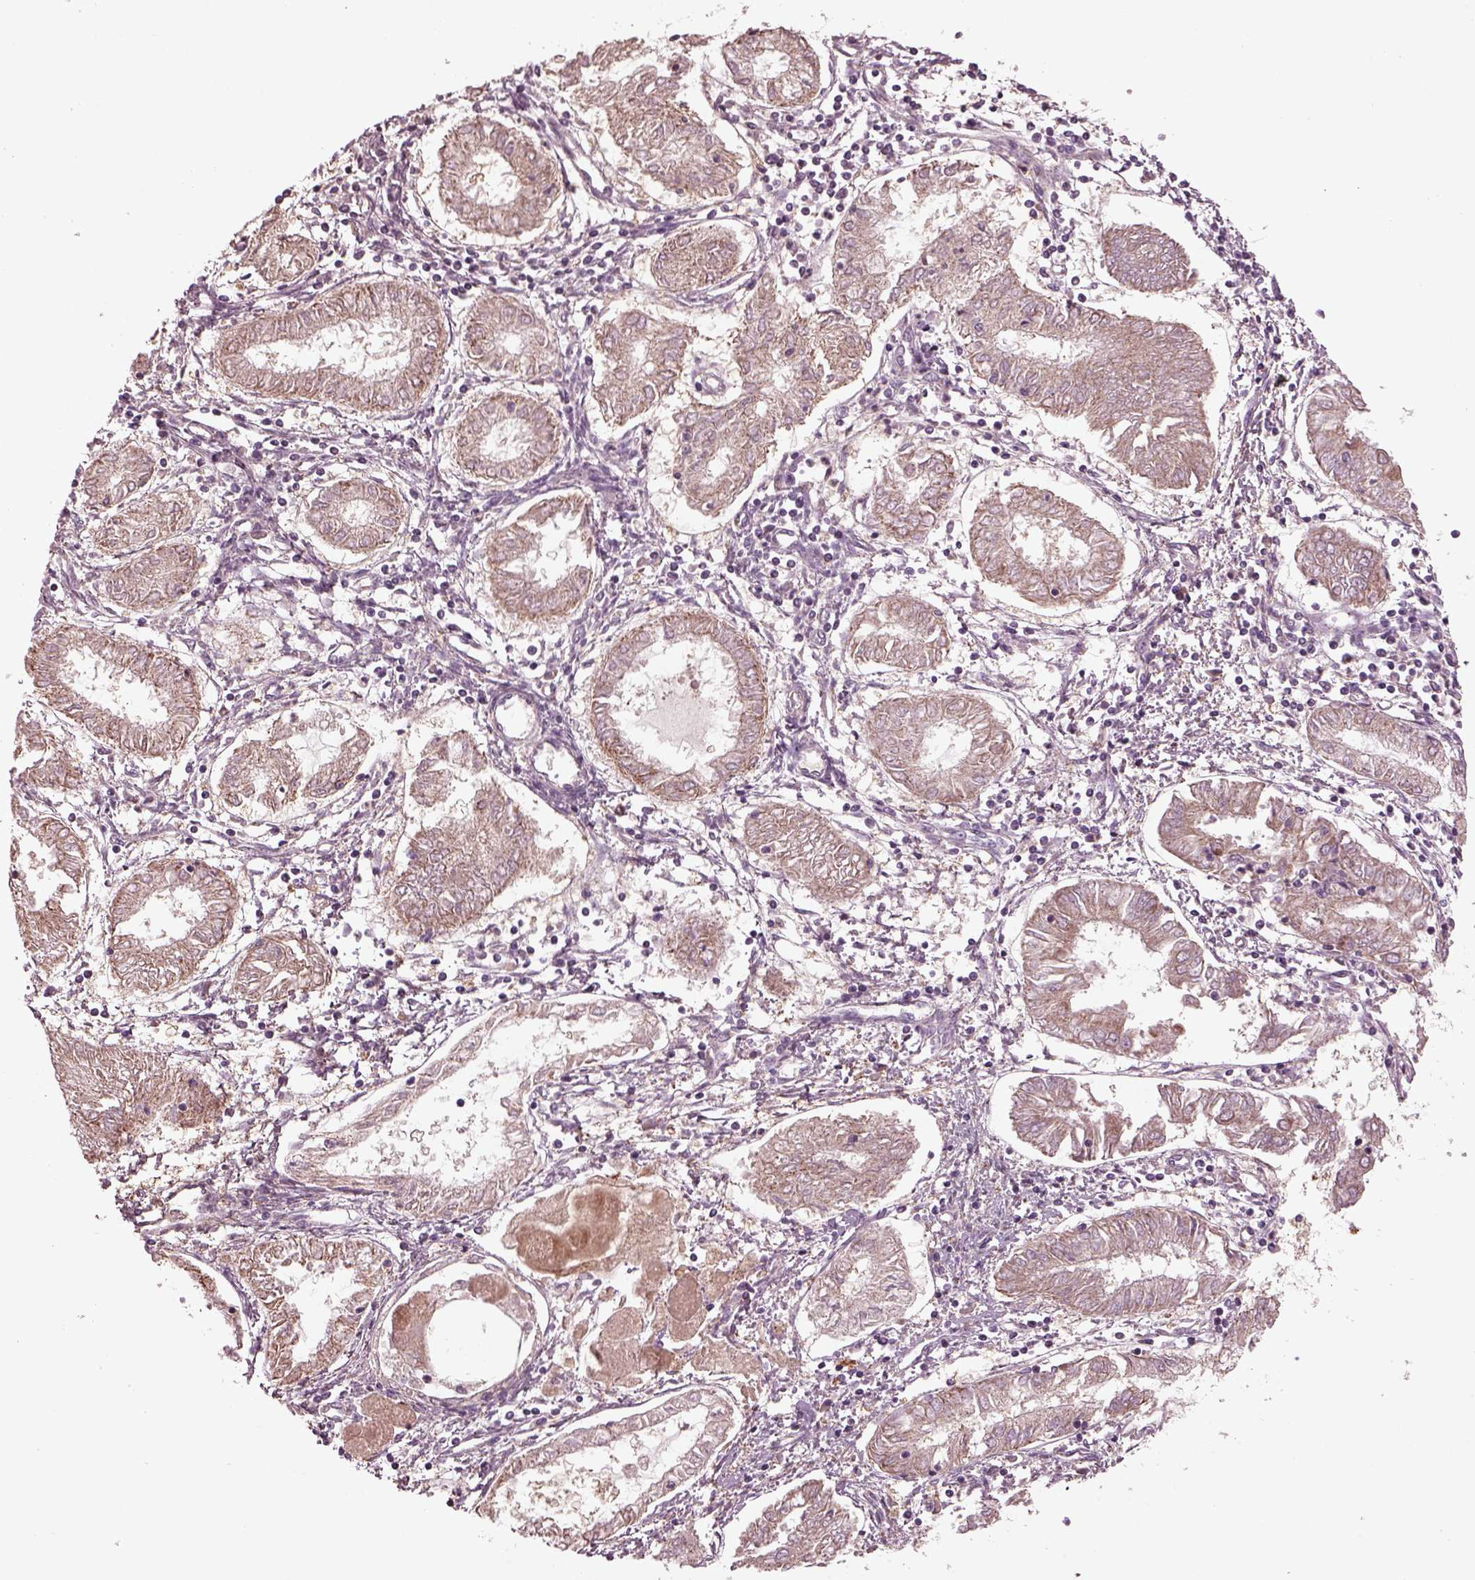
{"staining": {"intensity": "weak", "quantity": ">75%", "location": "cytoplasmic/membranous"}, "tissue": "endometrial cancer", "cell_type": "Tumor cells", "image_type": "cancer", "snomed": [{"axis": "morphology", "description": "Adenocarcinoma, NOS"}, {"axis": "topography", "description": "Endometrium"}], "caption": "A histopathology image of human endometrial adenocarcinoma stained for a protein reveals weak cytoplasmic/membranous brown staining in tumor cells.", "gene": "TMEM254", "patient": {"sex": "female", "age": 68}}